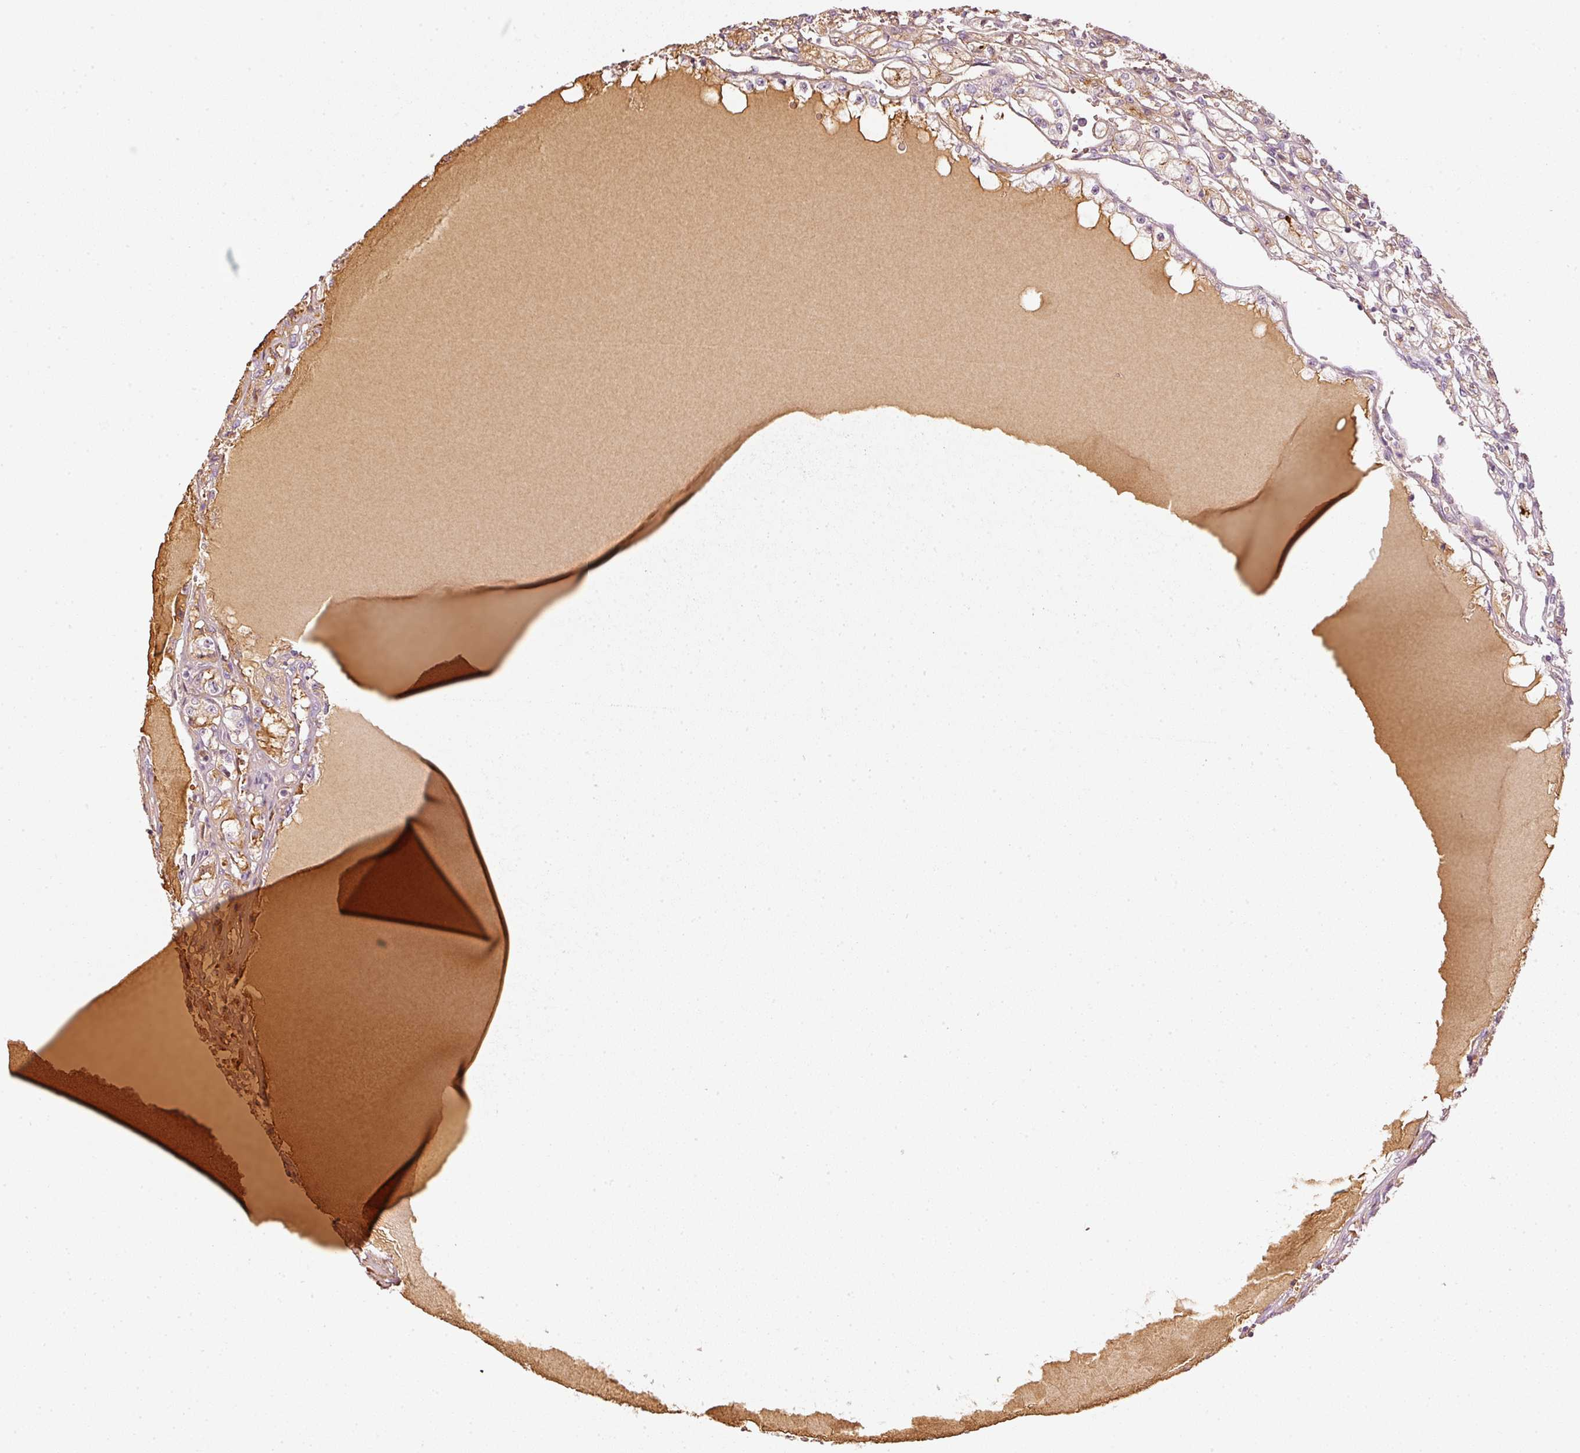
{"staining": {"intensity": "moderate", "quantity": "25%-75%", "location": "cytoplasmic/membranous"}, "tissue": "renal cancer", "cell_type": "Tumor cells", "image_type": "cancer", "snomed": [{"axis": "morphology", "description": "Adenocarcinoma, NOS"}, {"axis": "topography", "description": "Kidney"}], "caption": "An immunohistochemistry (IHC) micrograph of neoplastic tissue is shown. Protein staining in brown highlights moderate cytoplasmic/membranous positivity in adenocarcinoma (renal) within tumor cells. (IHC, brightfield microscopy, high magnification).", "gene": "VCAM1", "patient": {"sex": "male", "age": 56}}